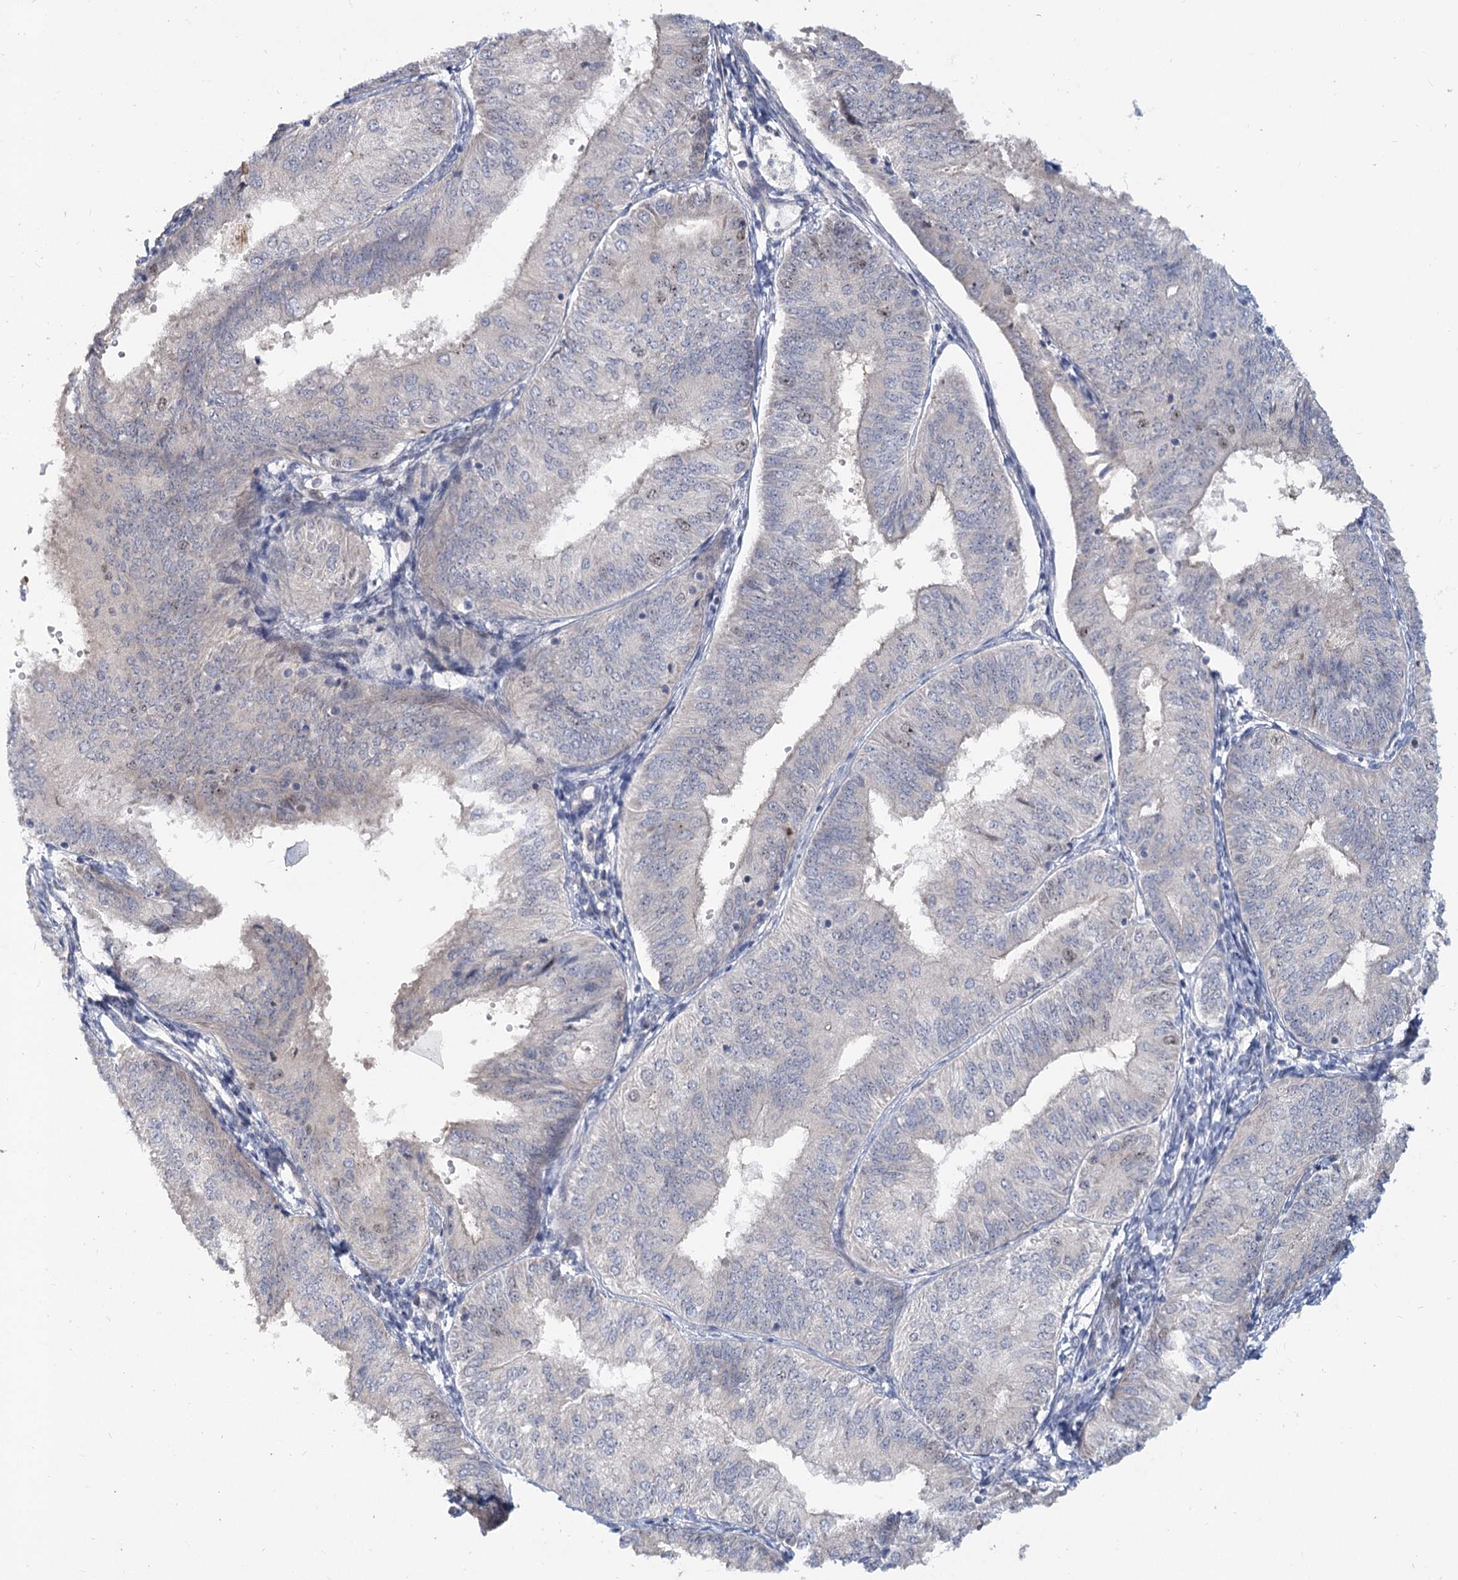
{"staining": {"intensity": "negative", "quantity": "none", "location": "none"}, "tissue": "endometrial cancer", "cell_type": "Tumor cells", "image_type": "cancer", "snomed": [{"axis": "morphology", "description": "Adenocarcinoma, NOS"}, {"axis": "topography", "description": "Endometrium"}], "caption": "Image shows no protein positivity in tumor cells of endometrial adenocarcinoma tissue. Brightfield microscopy of immunohistochemistry stained with DAB (brown) and hematoxylin (blue), captured at high magnification.", "gene": "PIK3C2A", "patient": {"sex": "female", "age": 58}}